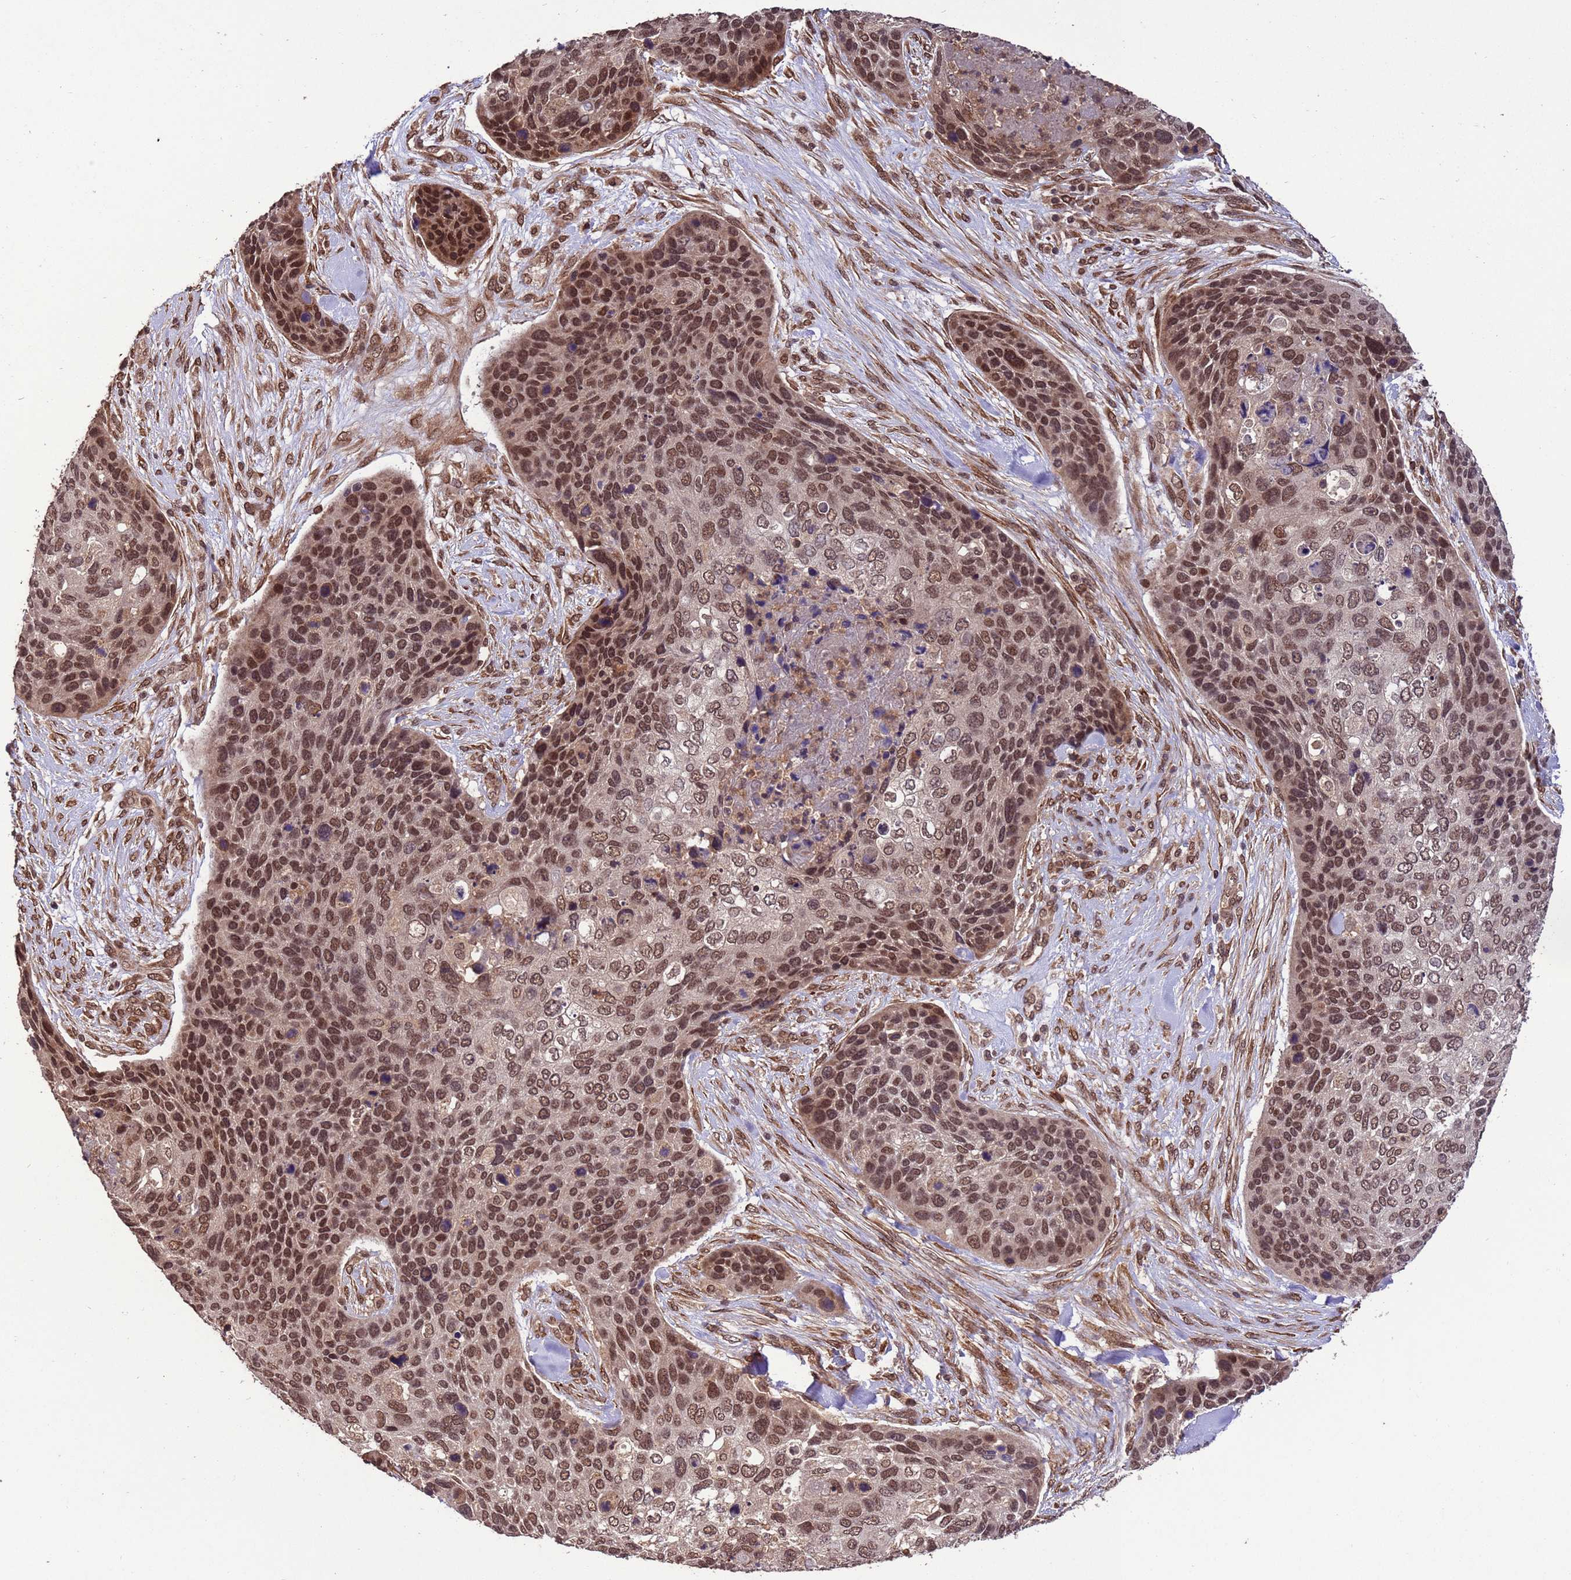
{"staining": {"intensity": "moderate", "quantity": ">75%", "location": "nuclear"}, "tissue": "skin cancer", "cell_type": "Tumor cells", "image_type": "cancer", "snomed": [{"axis": "morphology", "description": "Basal cell carcinoma"}, {"axis": "topography", "description": "Skin"}], "caption": "A histopathology image showing moderate nuclear expression in about >75% of tumor cells in skin basal cell carcinoma, as visualized by brown immunohistochemical staining.", "gene": "VSTM4", "patient": {"sex": "female", "age": 74}}